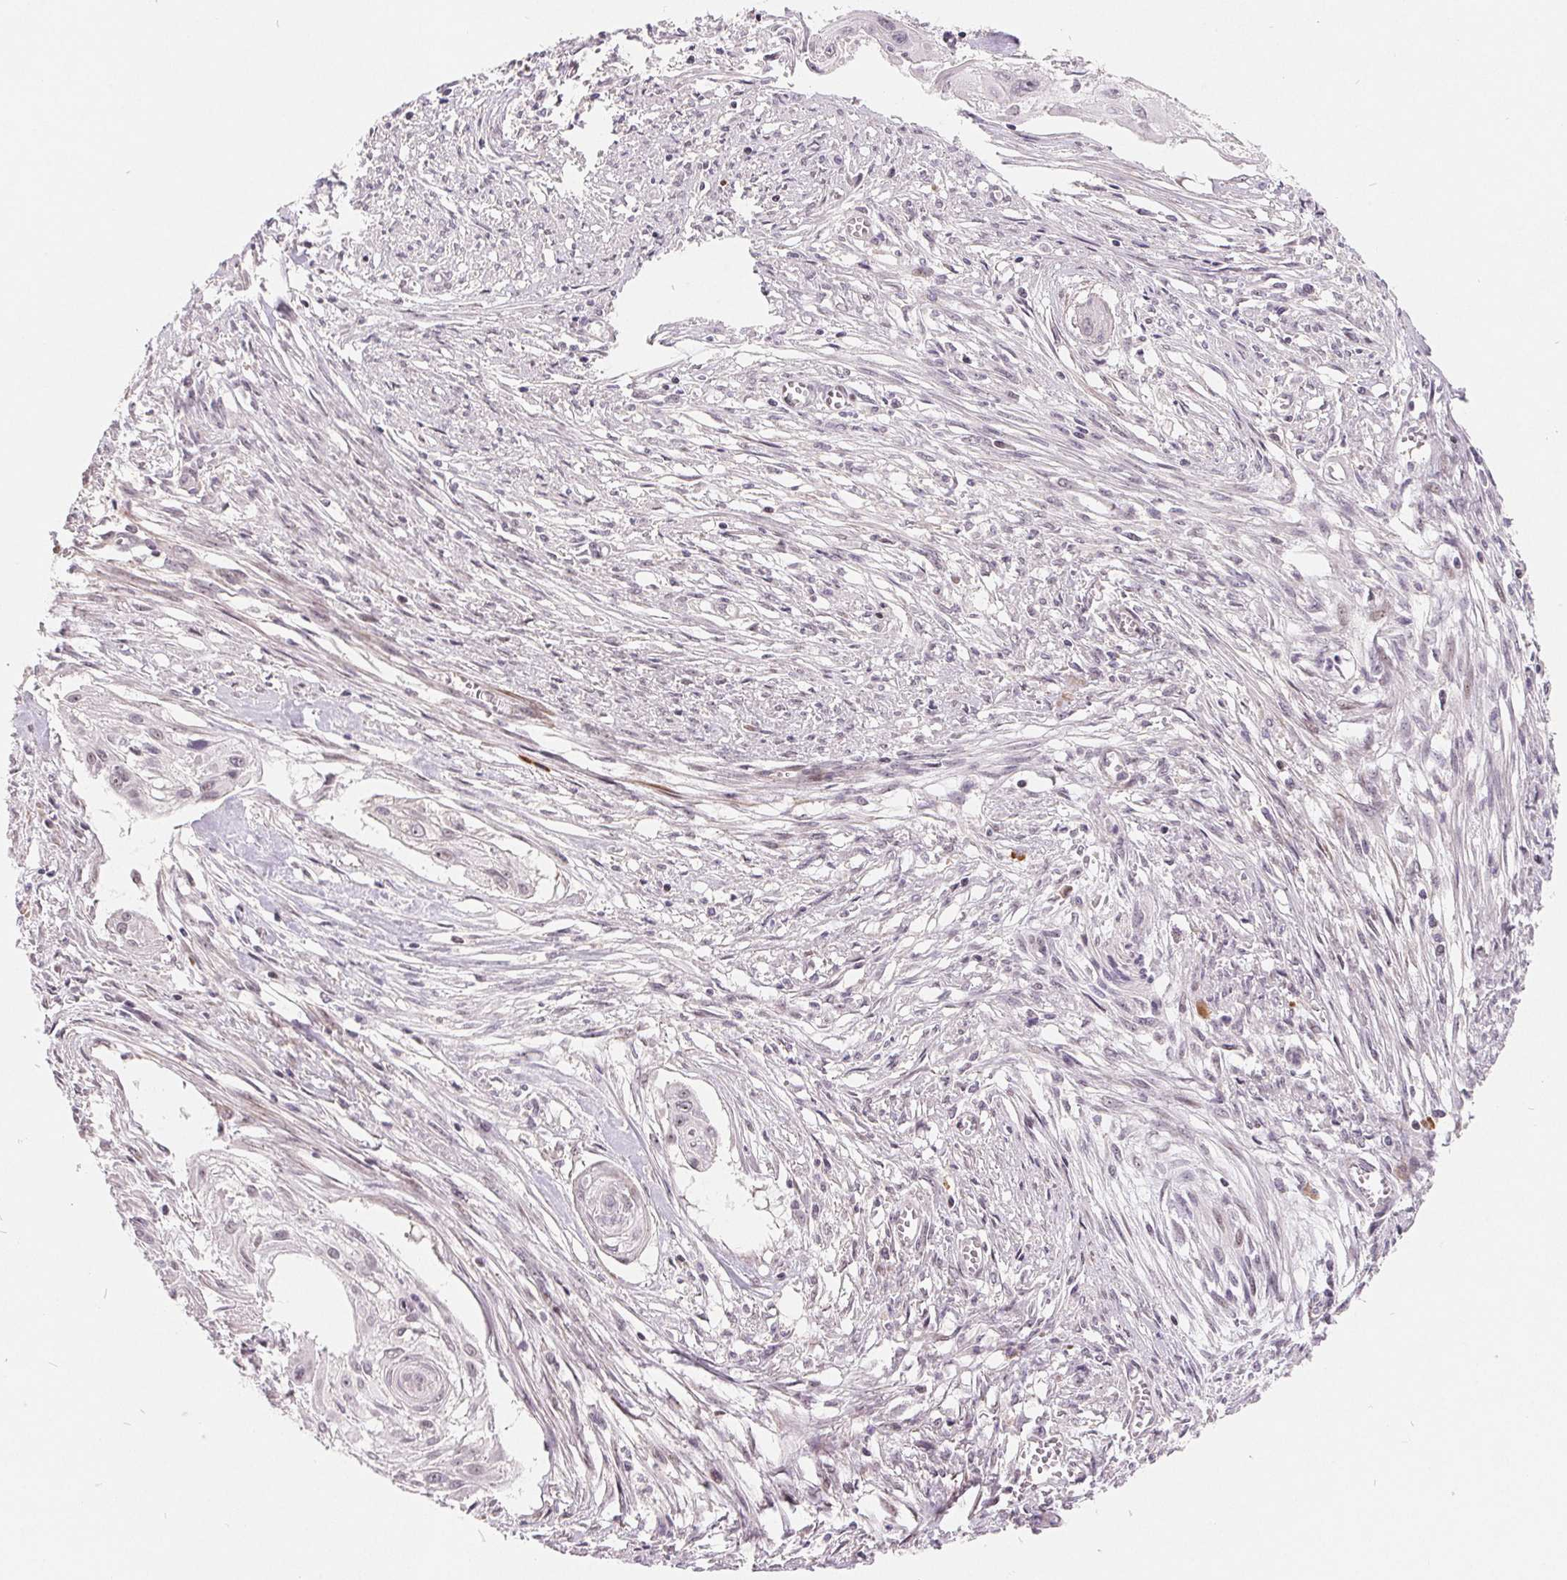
{"staining": {"intensity": "negative", "quantity": "none", "location": "none"}, "tissue": "cervical cancer", "cell_type": "Tumor cells", "image_type": "cancer", "snomed": [{"axis": "morphology", "description": "Squamous cell carcinoma, NOS"}, {"axis": "topography", "description": "Cervix"}], "caption": "High magnification brightfield microscopy of squamous cell carcinoma (cervical) stained with DAB (3,3'-diaminobenzidine) (brown) and counterstained with hematoxylin (blue): tumor cells show no significant positivity. (DAB (3,3'-diaminobenzidine) IHC, high magnification).", "gene": "NRG2", "patient": {"sex": "female", "age": 49}}